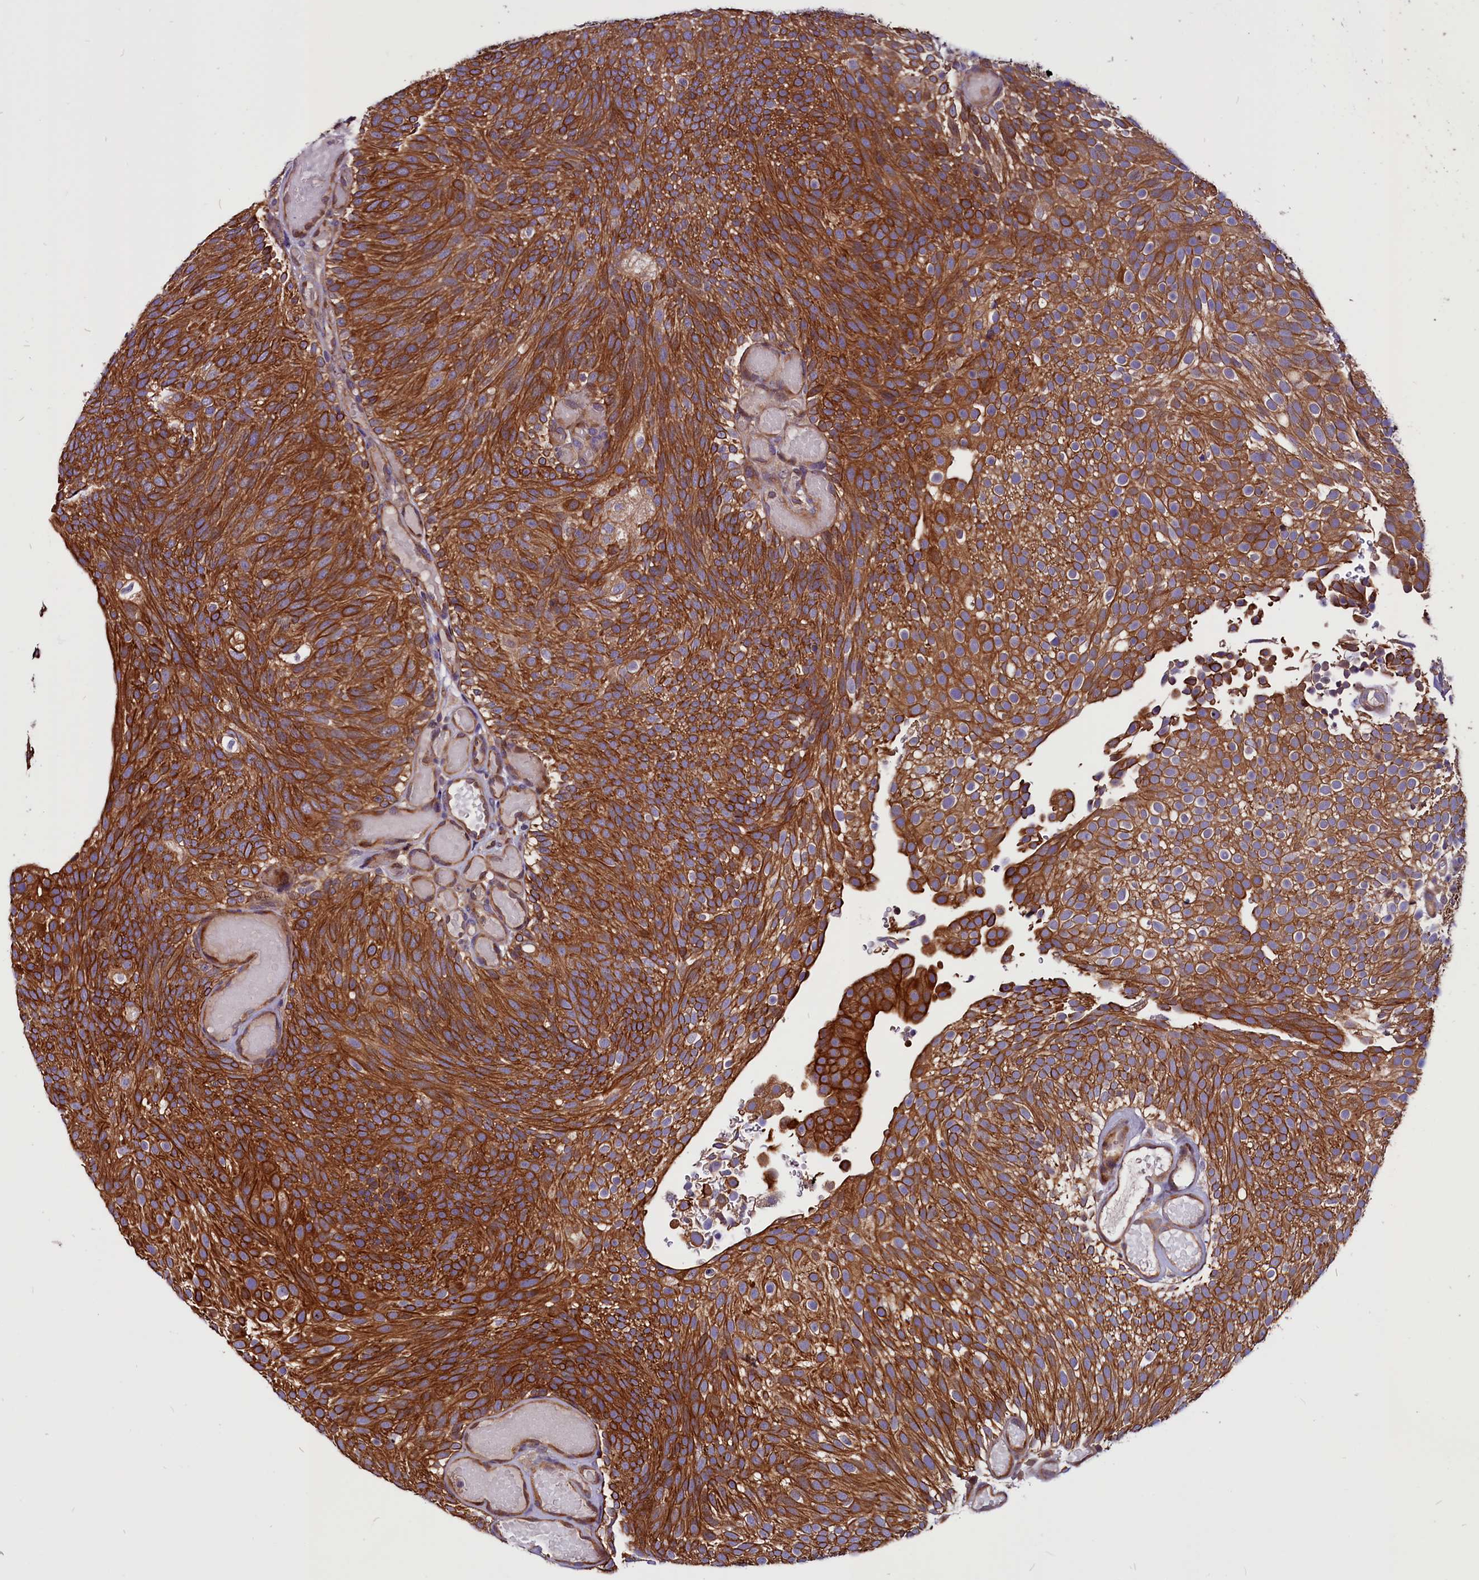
{"staining": {"intensity": "strong", "quantity": ">75%", "location": "cytoplasmic/membranous"}, "tissue": "urothelial cancer", "cell_type": "Tumor cells", "image_type": "cancer", "snomed": [{"axis": "morphology", "description": "Urothelial carcinoma, Low grade"}, {"axis": "topography", "description": "Urinary bladder"}], "caption": "A high-resolution photomicrograph shows IHC staining of urothelial cancer, which demonstrates strong cytoplasmic/membranous positivity in approximately >75% of tumor cells.", "gene": "EIF3G", "patient": {"sex": "male", "age": 78}}